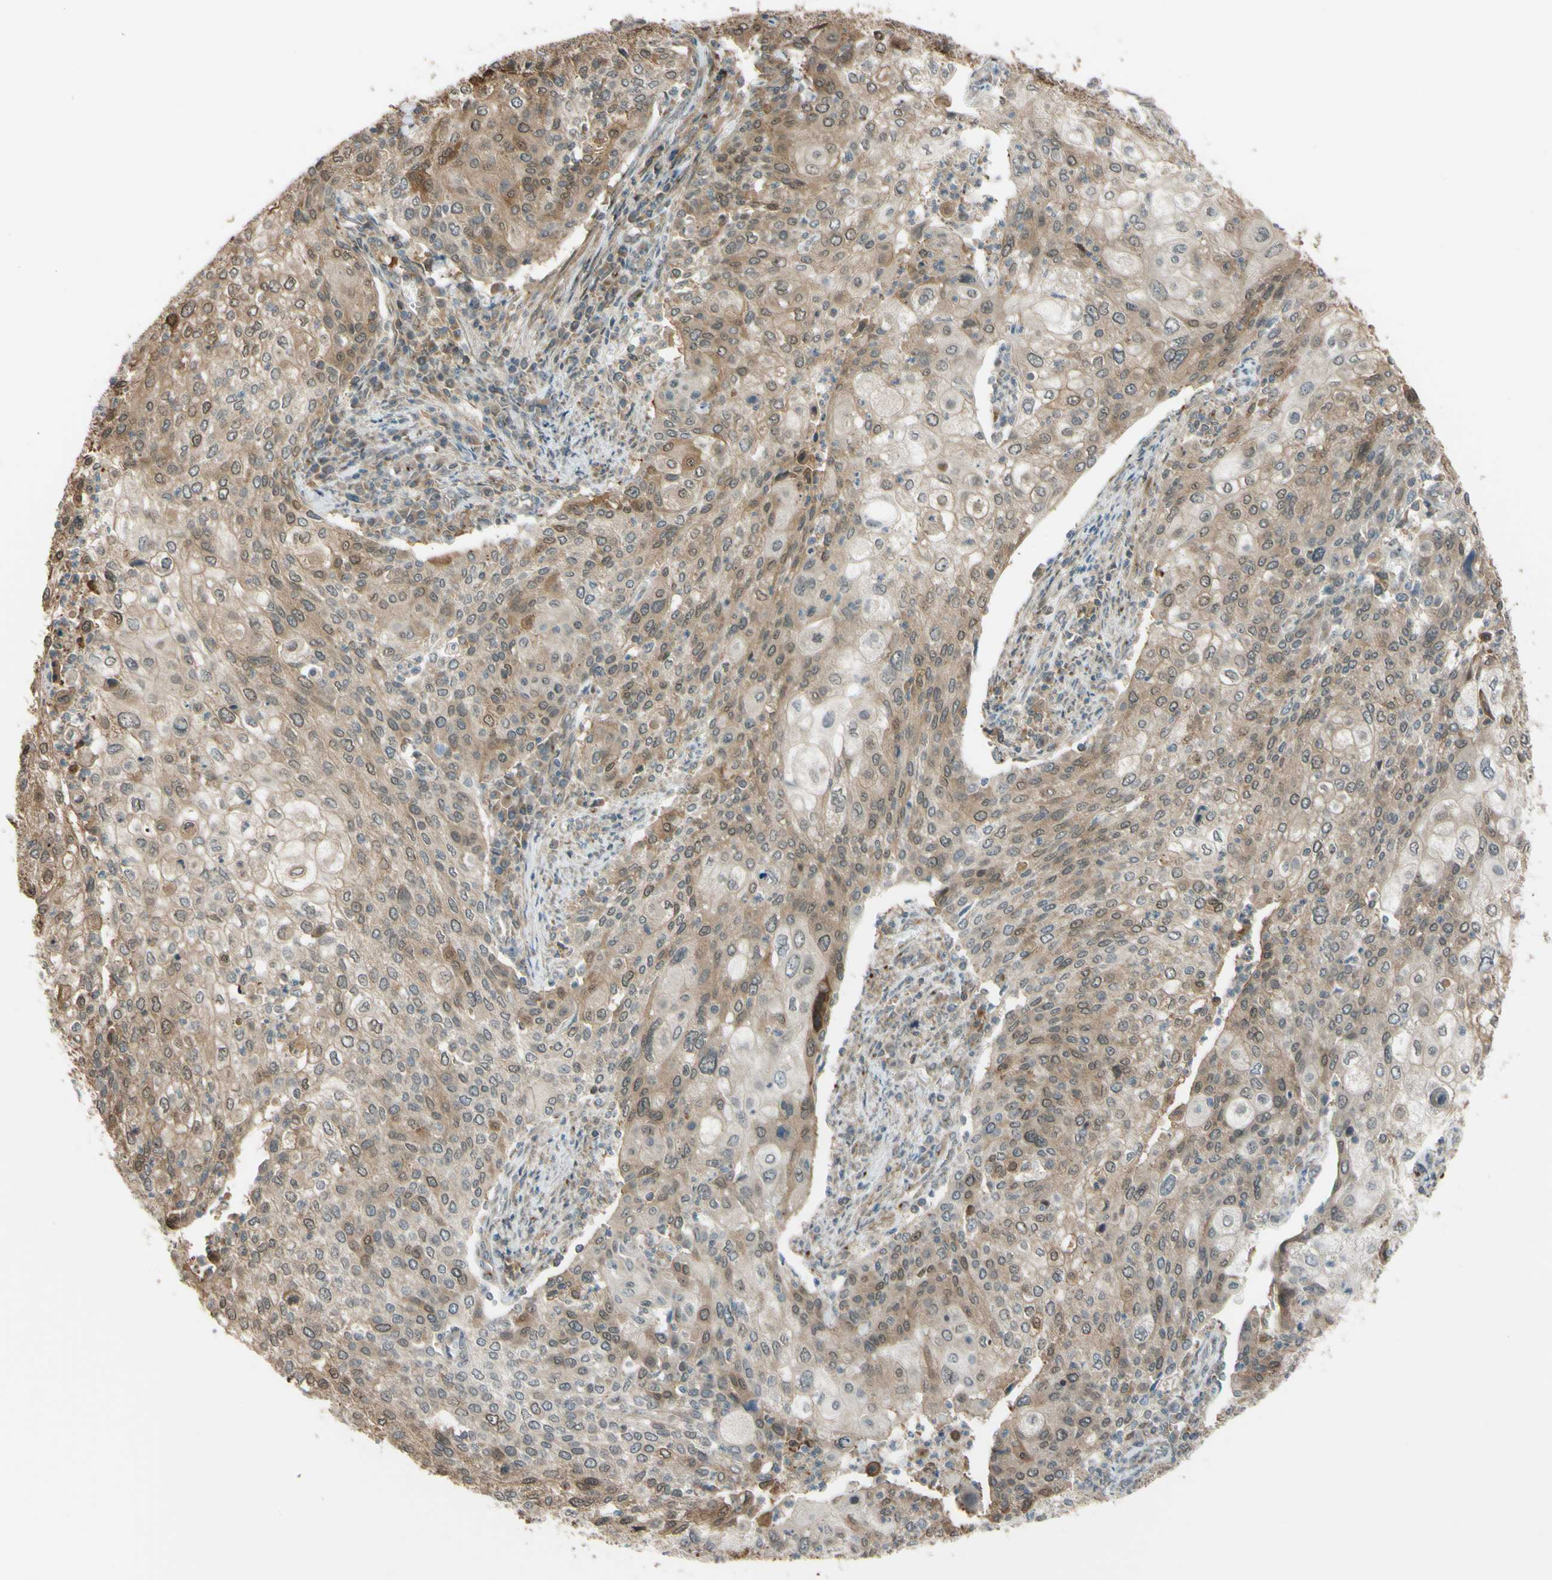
{"staining": {"intensity": "weak", "quantity": "25%-75%", "location": "cytoplasmic/membranous,nuclear"}, "tissue": "cervical cancer", "cell_type": "Tumor cells", "image_type": "cancer", "snomed": [{"axis": "morphology", "description": "Squamous cell carcinoma, NOS"}, {"axis": "topography", "description": "Cervix"}], "caption": "Weak cytoplasmic/membranous and nuclear protein expression is seen in about 25%-75% of tumor cells in squamous cell carcinoma (cervical). The protein is shown in brown color, while the nuclei are stained blue.", "gene": "FLII", "patient": {"sex": "female", "age": 40}}